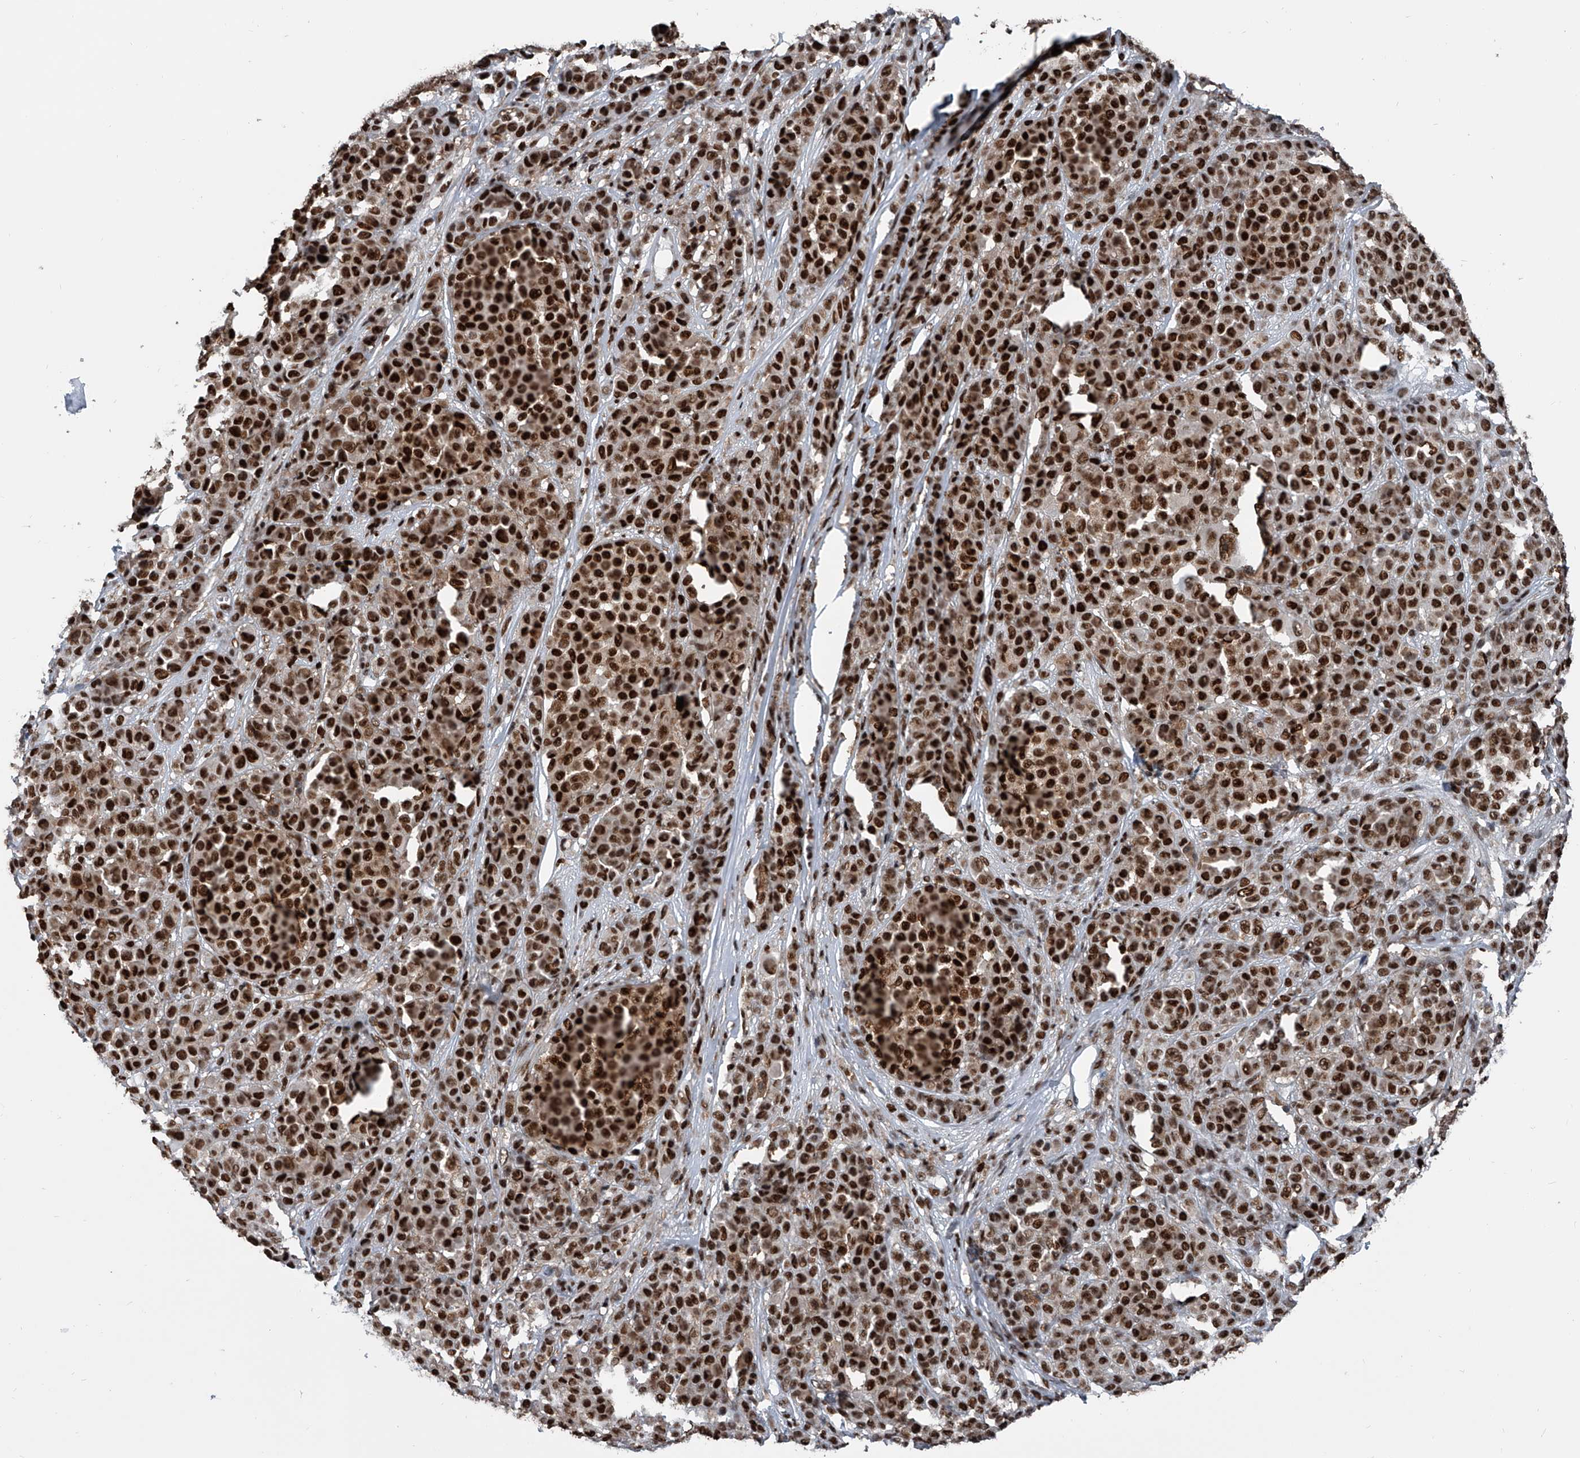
{"staining": {"intensity": "strong", "quantity": ">75%", "location": "cytoplasmic/membranous,nuclear"}, "tissue": "melanoma", "cell_type": "Tumor cells", "image_type": "cancer", "snomed": [{"axis": "morphology", "description": "Malignant melanoma, NOS"}, {"axis": "topography", "description": "Skin"}], "caption": "Immunohistochemical staining of human melanoma displays high levels of strong cytoplasmic/membranous and nuclear expression in about >75% of tumor cells.", "gene": "FKBP5", "patient": {"sex": "female", "age": 94}}